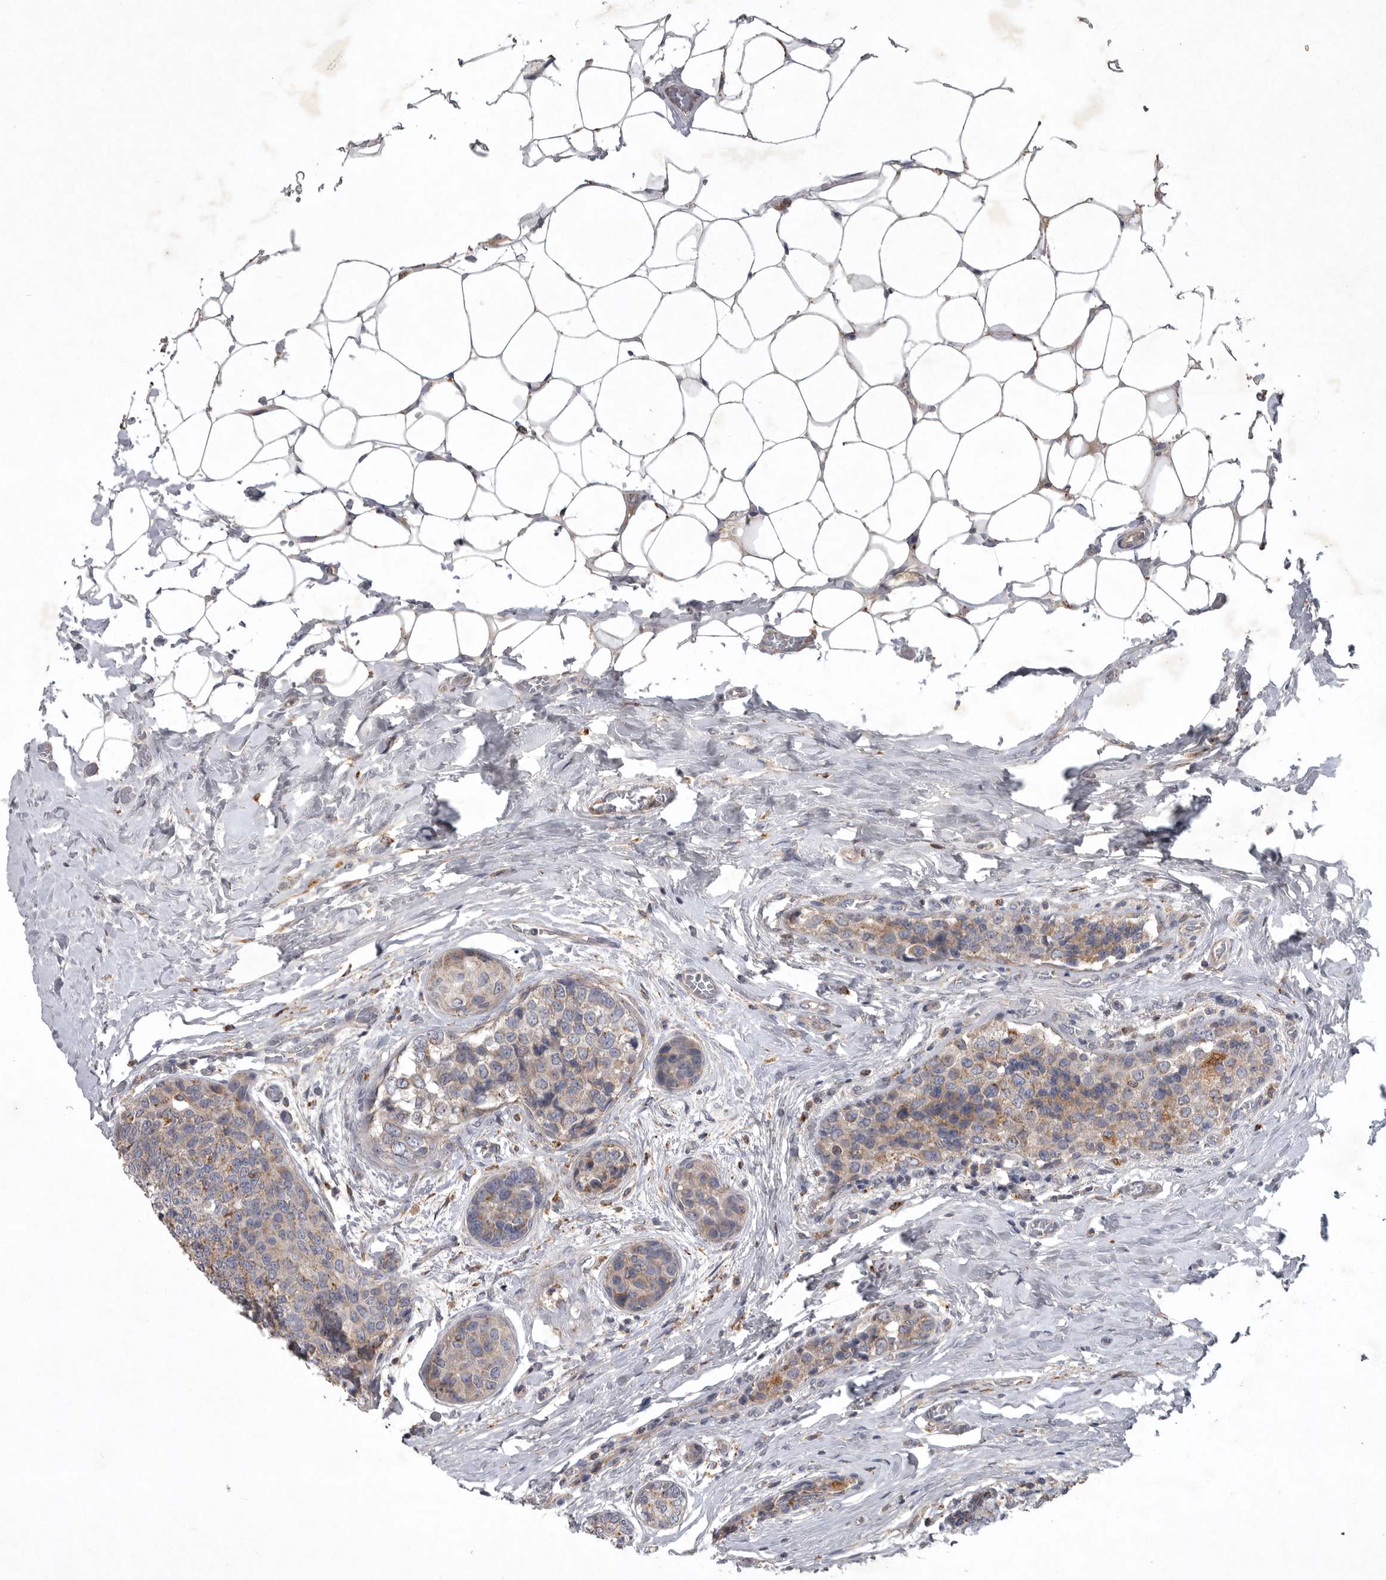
{"staining": {"intensity": "weak", "quantity": "25%-75%", "location": "cytoplasmic/membranous"}, "tissue": "breast cancer", "cell_type": "Tumor cells", "image_type": "cancer", "snomed": [{"axis": "morphology", "description": "Normal tissue, NOS"}, {"axis": "morphology", "description": "Duct carcinoma"}, {"axis": "topography", "description": "Breast"}], "caption": "IHC histopathology image of neoplastic tissue: human breast cancer stained using IHC reveals low levels of weak protein expression localized specifically in the cytoplasmic/membranous of tumor cells, appearing as a cytoplasmic/membranous brown color.", "gene": "LAMTOR3", "patient": {"sex": "female", "age": 43}}